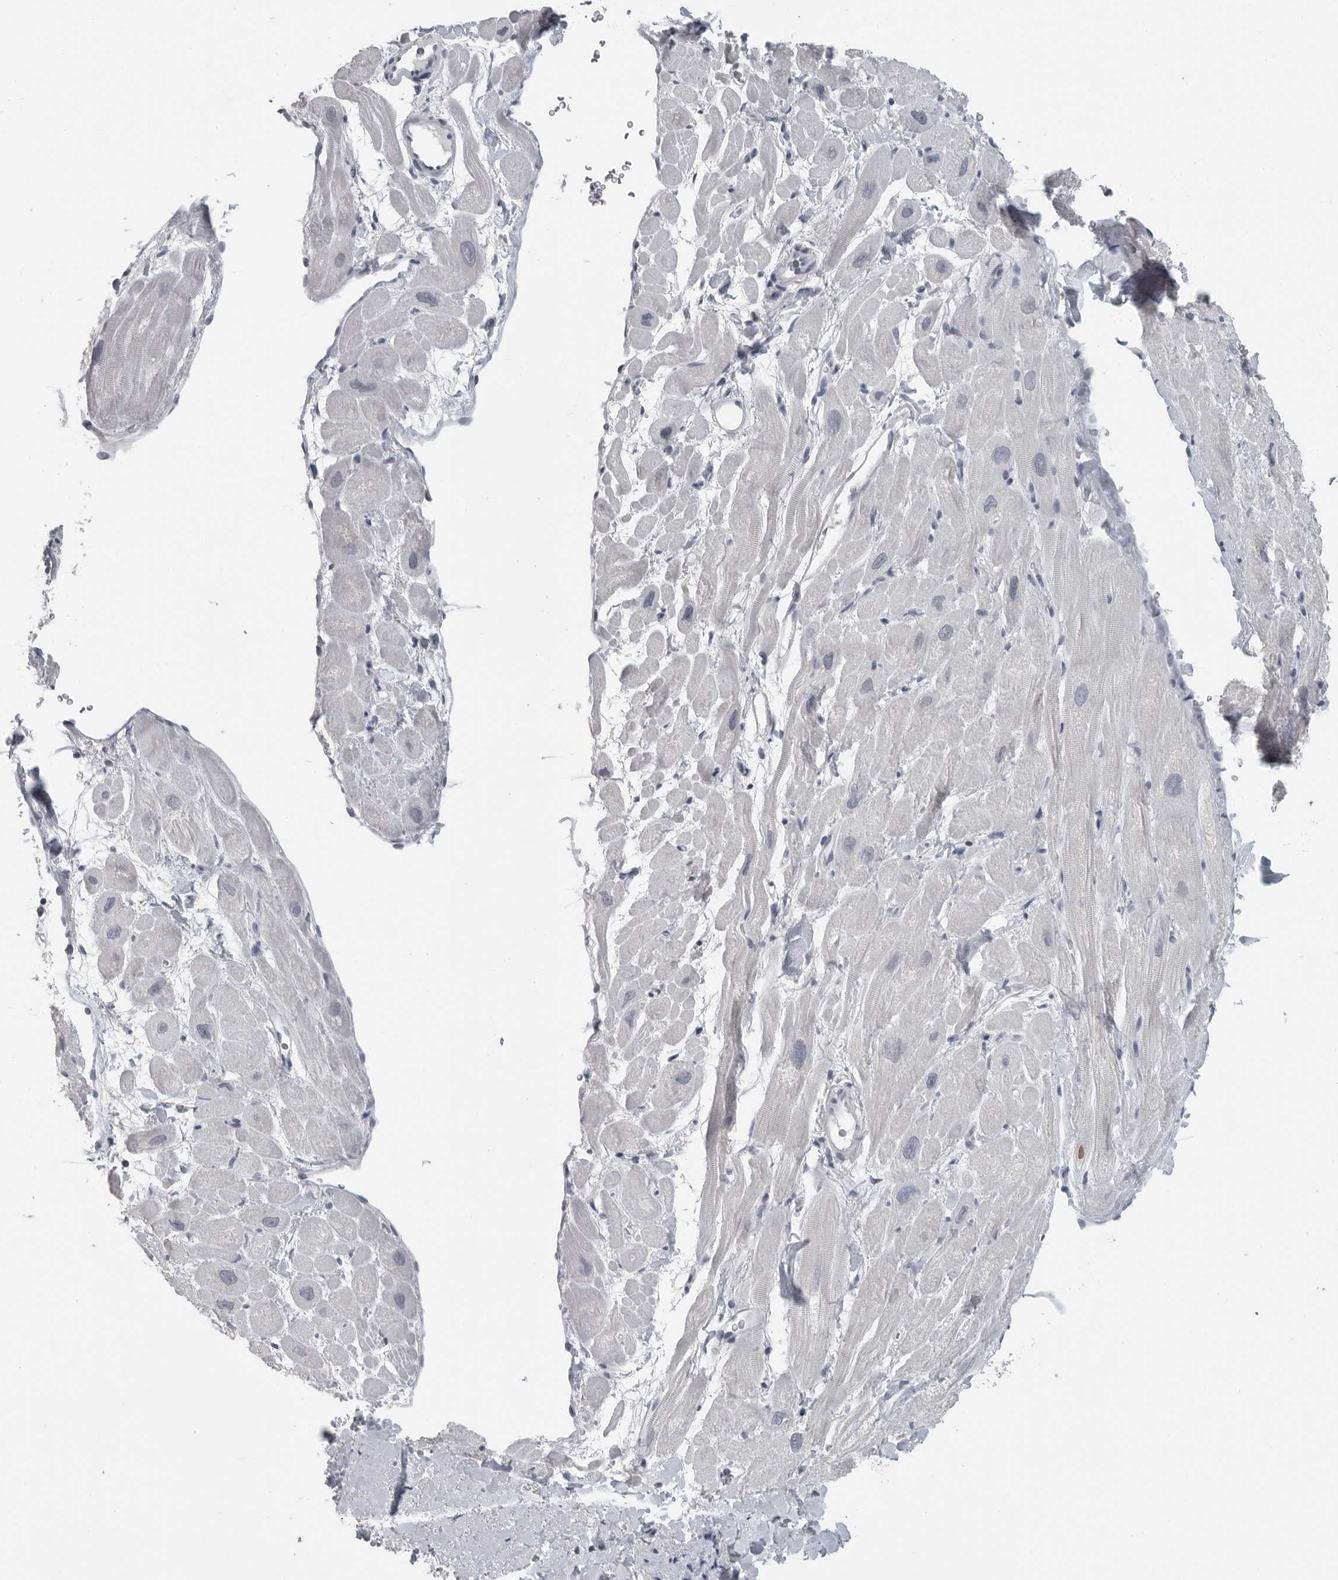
{"staining": {"intensity": "negative", "quantity": "none", "location": "none"}, "tissue": "heart muscle", "cell_type": "Cardiomyocytes", "image_type": "normal", "snomed": [{"axis": "morphology", "description": "Normal tissue, NOS"}, {"axis": "topography", "description": "Heart"}], "caption": "The immunohistochemistry (IHC) histopathology image has no significant expression in cardiomyocytes of heart muscle.", "gene": "SATB2", "patient": {"sex": "male", "age": 49}}